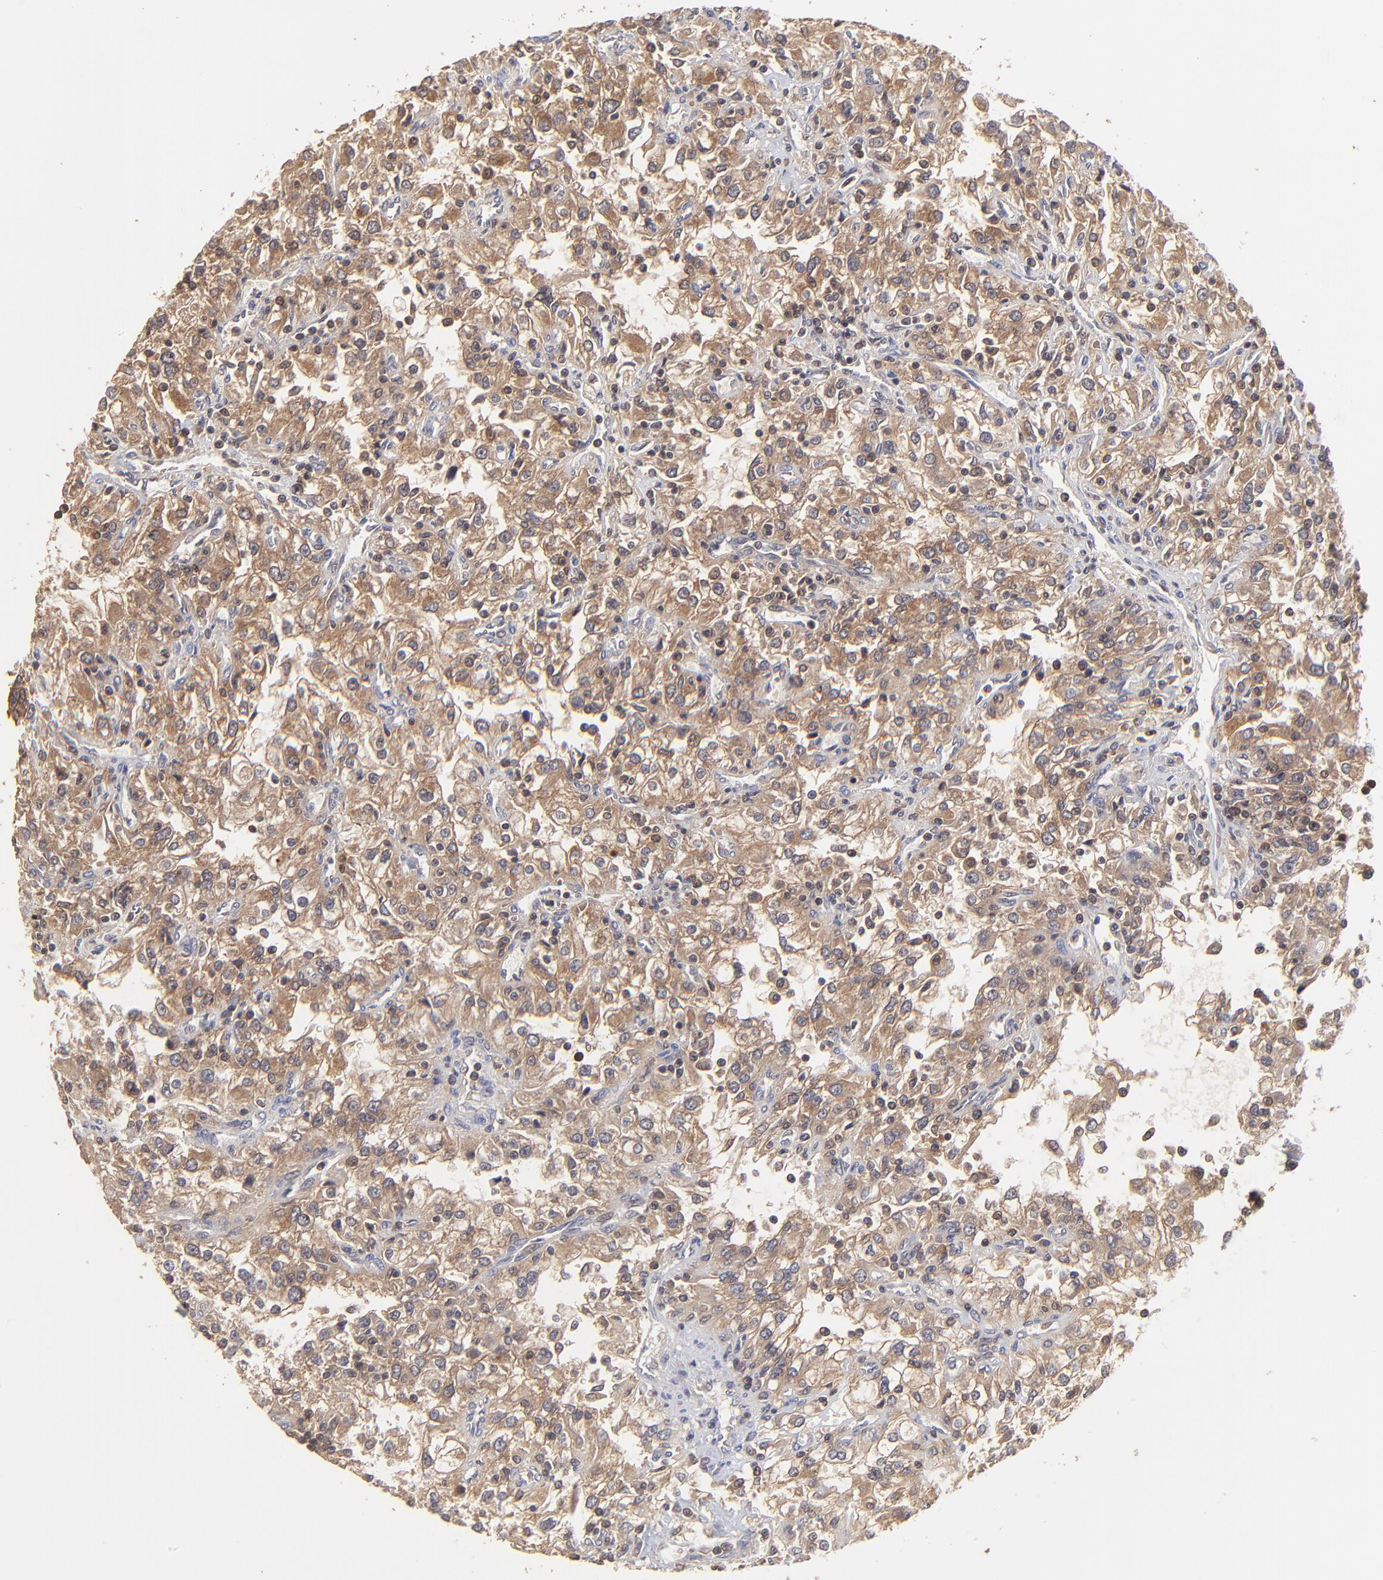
{"staining": {"intensity": "moderate", "quantity": ">75%", "location": "cytoplasmic/membranous"}, "tissue": "renal cancer", "cell_type": "Tumor cells", "image_type": "cancer", "snomed": [{"axis": "morphology", "description": "Adenocarcinoma, NOS"}, {"axis": "topography", "description": "Kidney"}], "caption": "Immunohistochemical staining of adenocarcinoma (renal) exhibits moderate cytoplasmic/membranous protein expression in approximately >75% of tumor cells. Using DAB (brown) and hematoxylin (blue) stains, captured at high magnification using brightfield microscopy.", "gene": "STON2", "patient": {"sex": "female", "age": 52}}